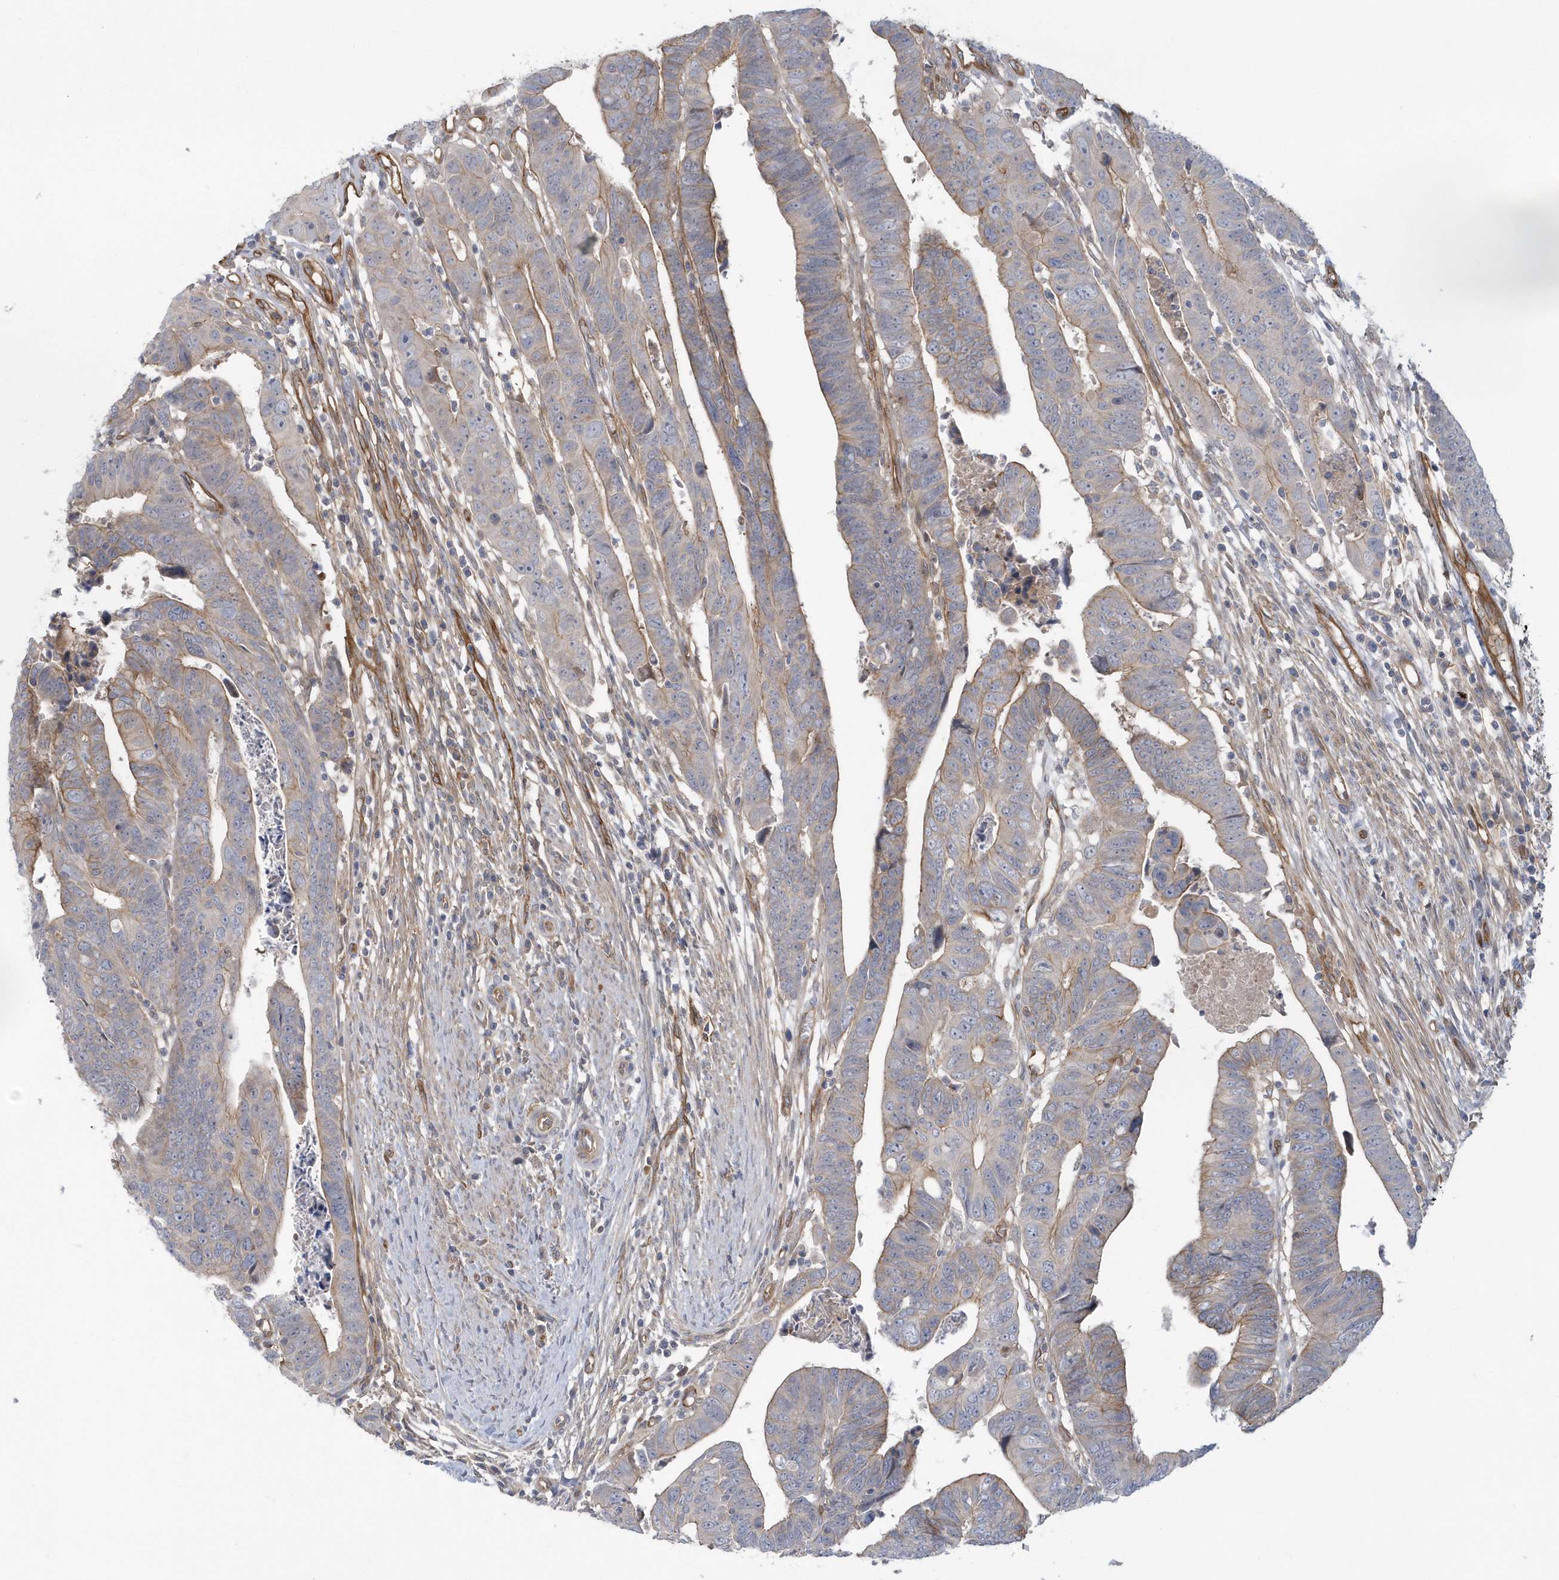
{"staining": {"intensity": "weak", "quantity": "25%-75%", "location": "cytoplasmic/membranous"}, "tissue": "colorectal cancer", "cell_type": "Tumor cells", "image_type": "cancer", "snomed": [{"axis": "morphology", "description": "Adenocarcinoma, NOS"}, {"axis": "topography", "description": "Rectum"}], "caption": "Tumor cells exhibit low levels of weak cytoplasmic/membranous positivity in approximately 25%-75% of cells in adenocarcinoma (colorectal).", "gene": "RAI14", "patient": {"sex": "female", "age": 65}}